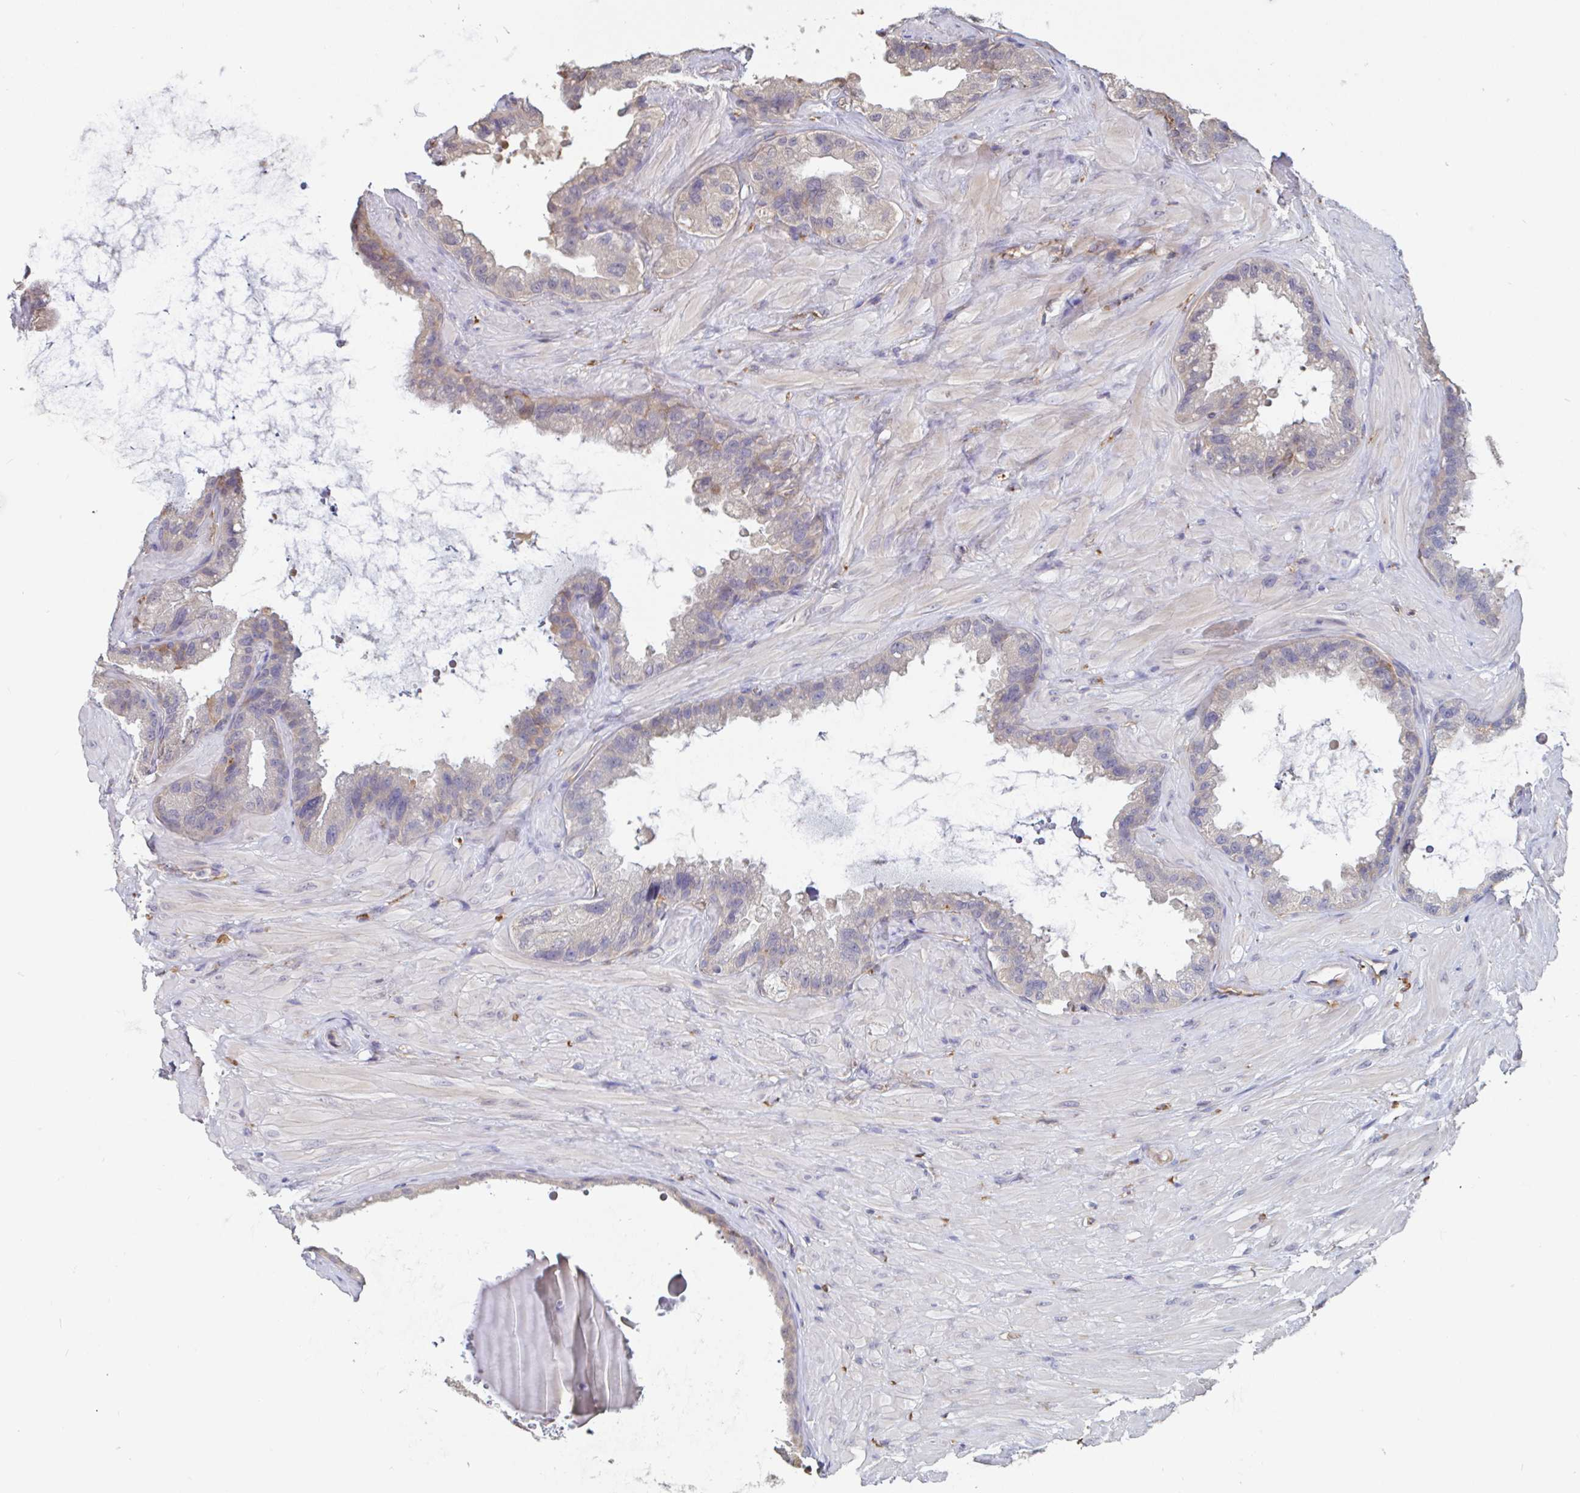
{"staining": {"intensity": "weak", "quantity": "25%-75%", "location": "cytoplasmic/membranous"}, "tissue": "seminal vesicle", "cell_type": "Glandular cells", "image_type": "normal", "snomed": [{"axis": "morphology", "description": "Normal tissue, NOS"}, {"axis": "topography", "description": "Seminal veicle"}, {"axis": "topography", "description": "Peripheral nerve tissue"}], "caption": "This histopathology image shows immunohistochemistry staining of benign human seminal vesicle, with low weak cytoplasmic/membranous expression in about 25%-75% of glandular cells.", "gene": "SNX8", "patient": {"sex": "male", "age": 76}}